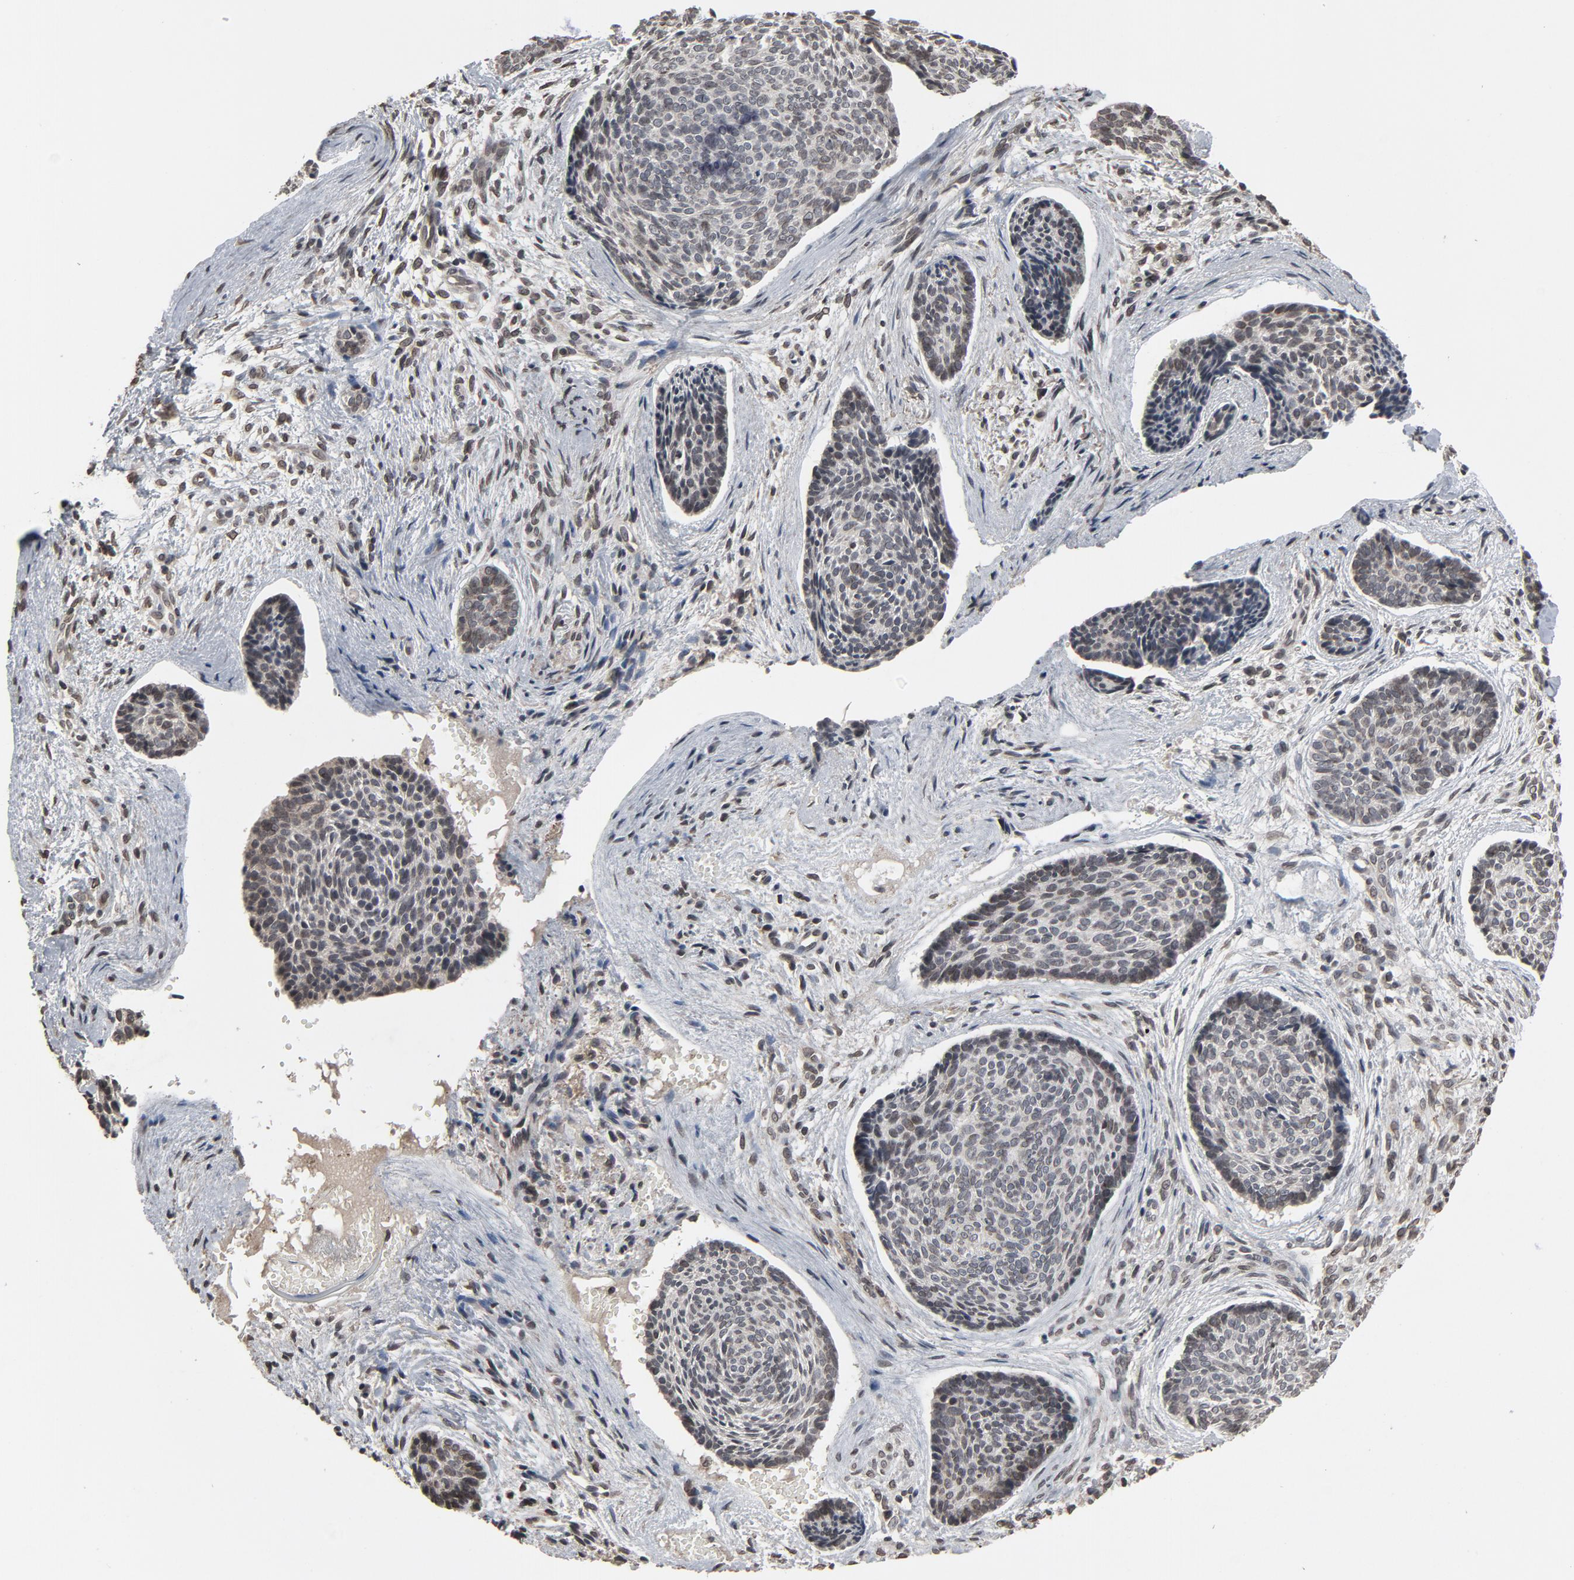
{"staining": {"intensity": "weak", "quantity": "<25%", "location": "nuclear"}, "tissue": "skin cancer", "cell_type": "Tumor cells", "image_type": "cancer", "snomed": [{"axis": "morphology", "description": "Normal tissue, NOS"}, {"axis": "morphology", "description": "Basal cell carcinoma"}, {"axis": "topography", "description": "Skin"}], "caption": "Immunohistochemistry image of human skin cancer stained for a protein (brown), which demonstrates no staining in tumor cells.", "gene": "POM121", "patient": {"sex": "female", "age": 57}}